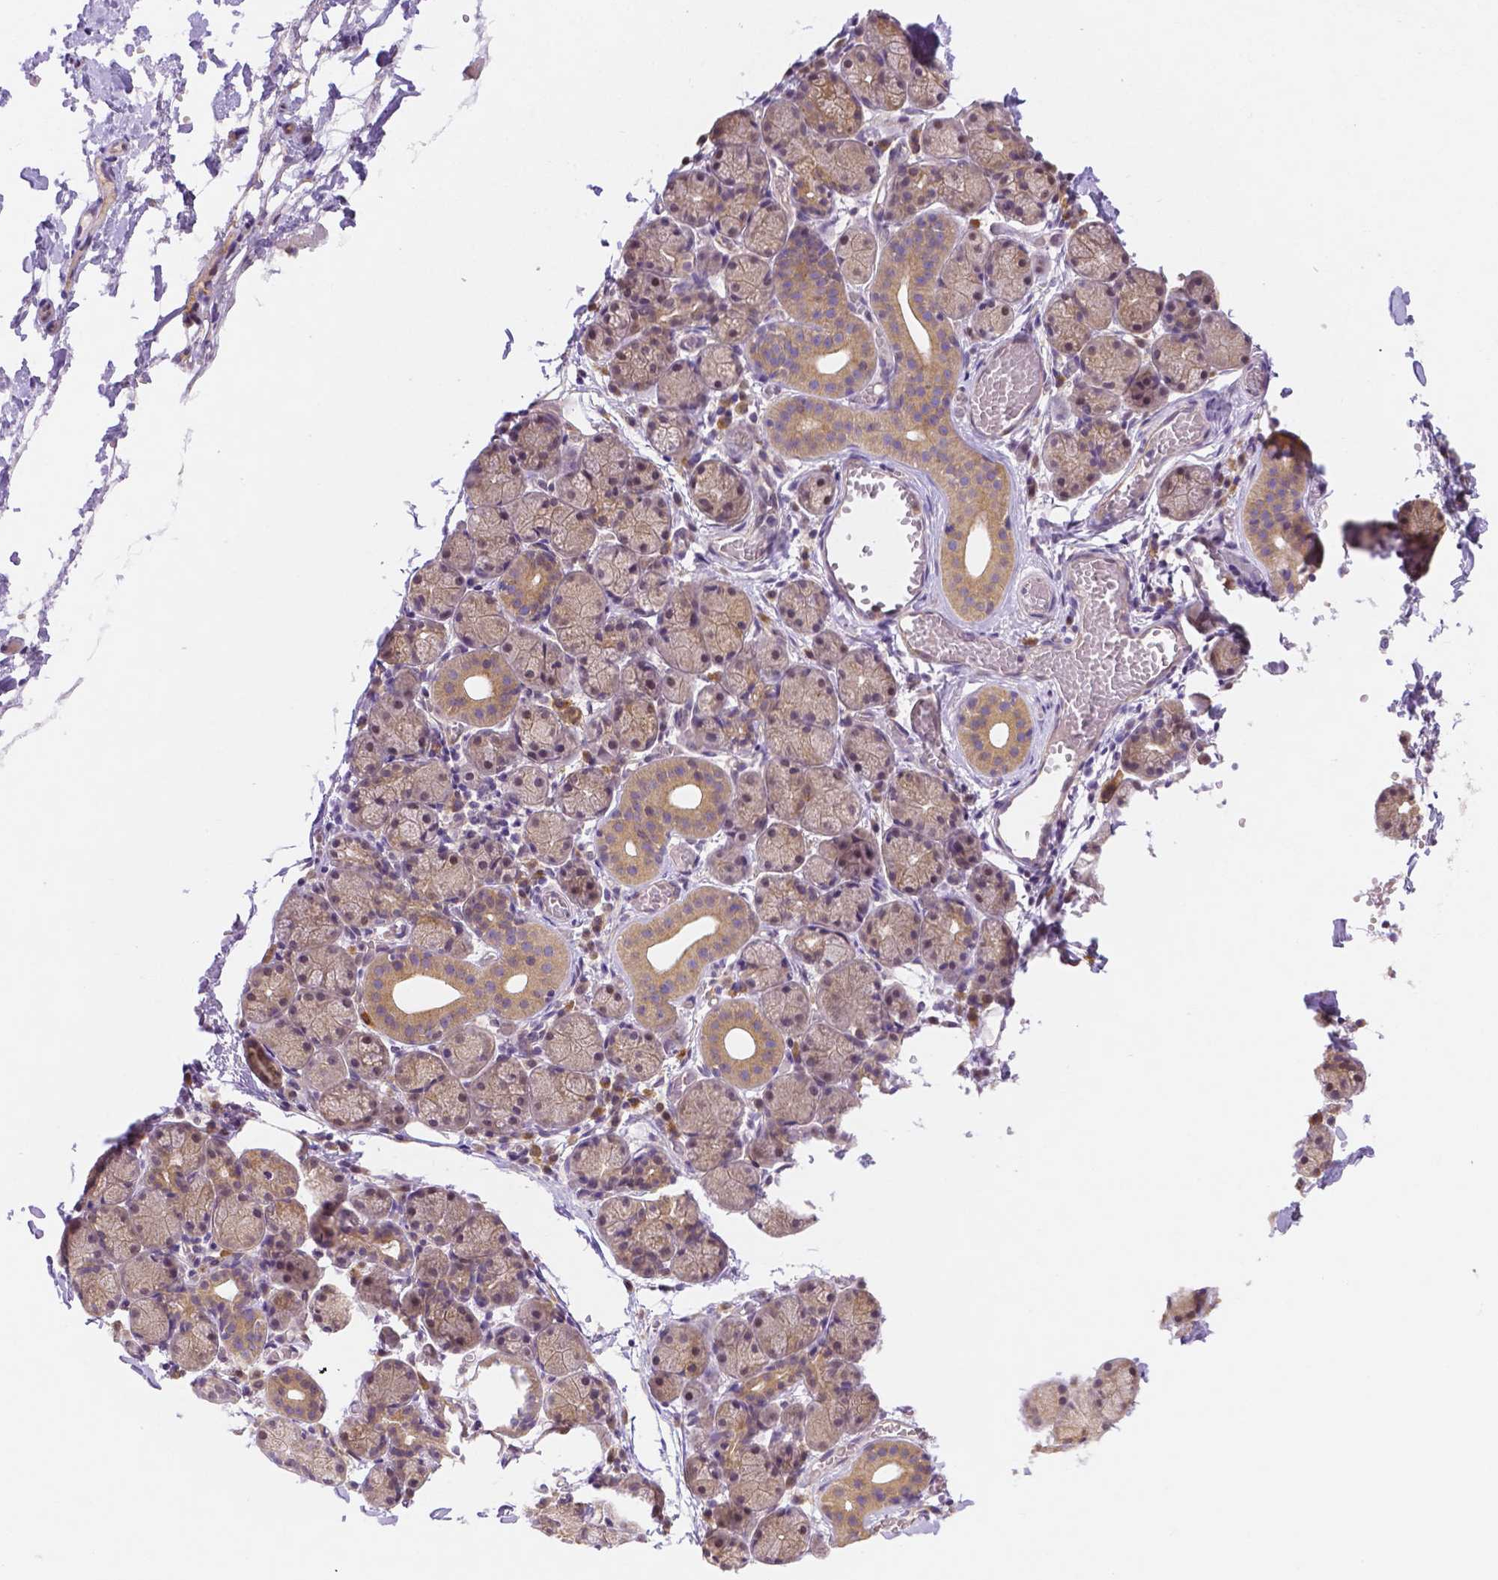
{"staining": {"intensity": "weak", "quantity": "25%-75%", "location": "cytoplasmic/membranous"}, "tissue": "salivary gland", "cell_type": "Glandular cells", "image_type": "normal", "snomed": [{"axis": "morphology", "description": "Normal tissue, NOS"}, {"axis": "topography", "description": "Salivary gland"}], "caption": "Weak cytoplasmic/membranous staining is appreciated in about 25%-75% of glandular cells in benign salivary gland. The staining was performed using DAB (3,3'-diaminobenzidine), with brown indicating positive protein expression. Nuclei are stained blue with hematoxylin.", "gene": "ZNRD2", "patient": {"sex": "female", "age": 24}}